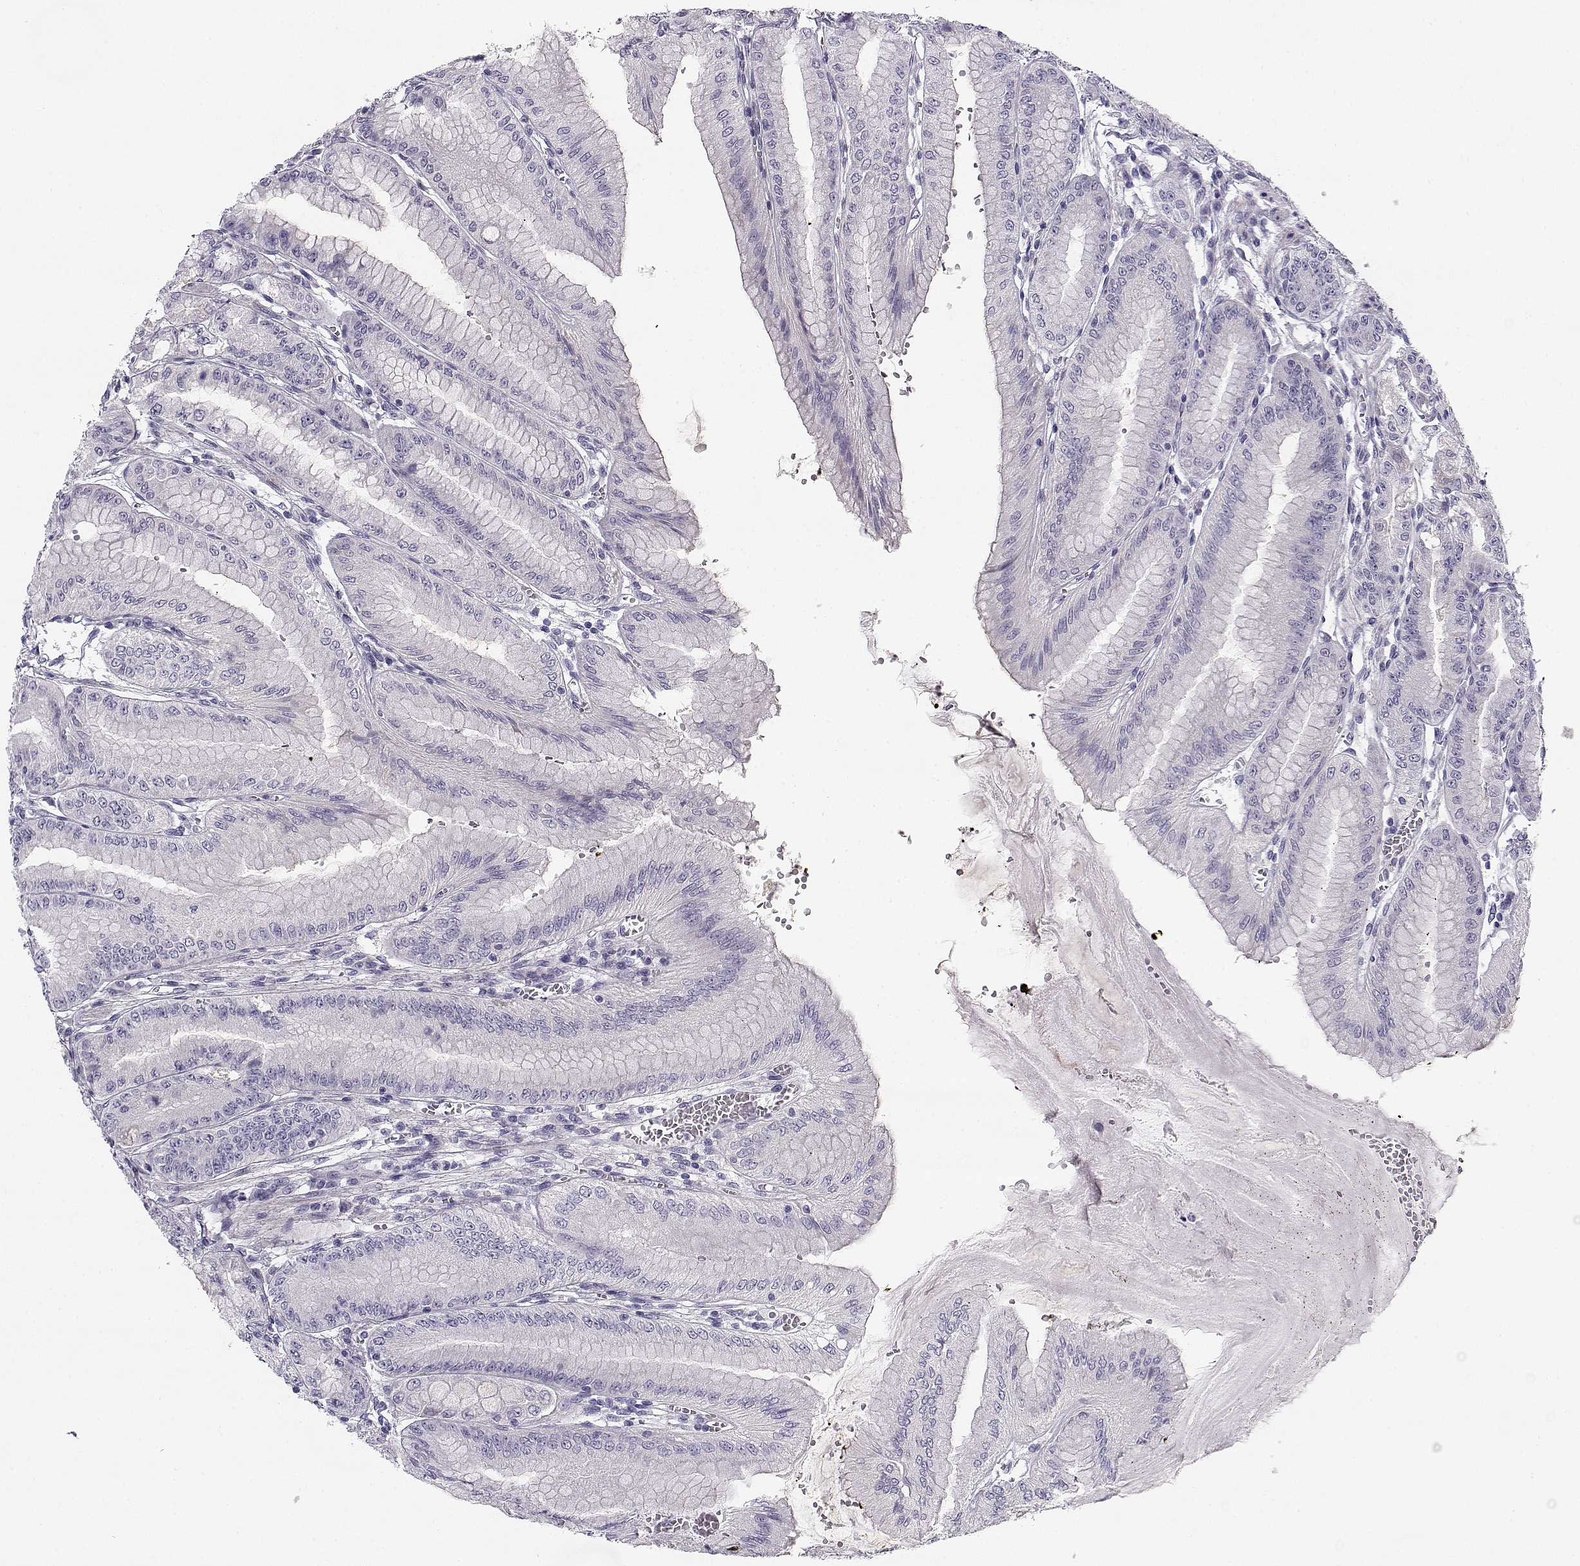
{"staining": {"intensity": "negative", "quantity": "none", "location": "none"}, "tissue": "stomach", "cell_type": "Glandular cells", "image_type": "normal", "snomed": [{"axis": "morphology", "description": "Normal tissue, NOS"}, {"axis": "topography", "description": "Stomach, lower"}], "caption": "The IHC histopathology image has no significant expression in glandular cells of stomach.", "gene": "CREB3L3", "patient": {"sex": "male", "age": 71}}